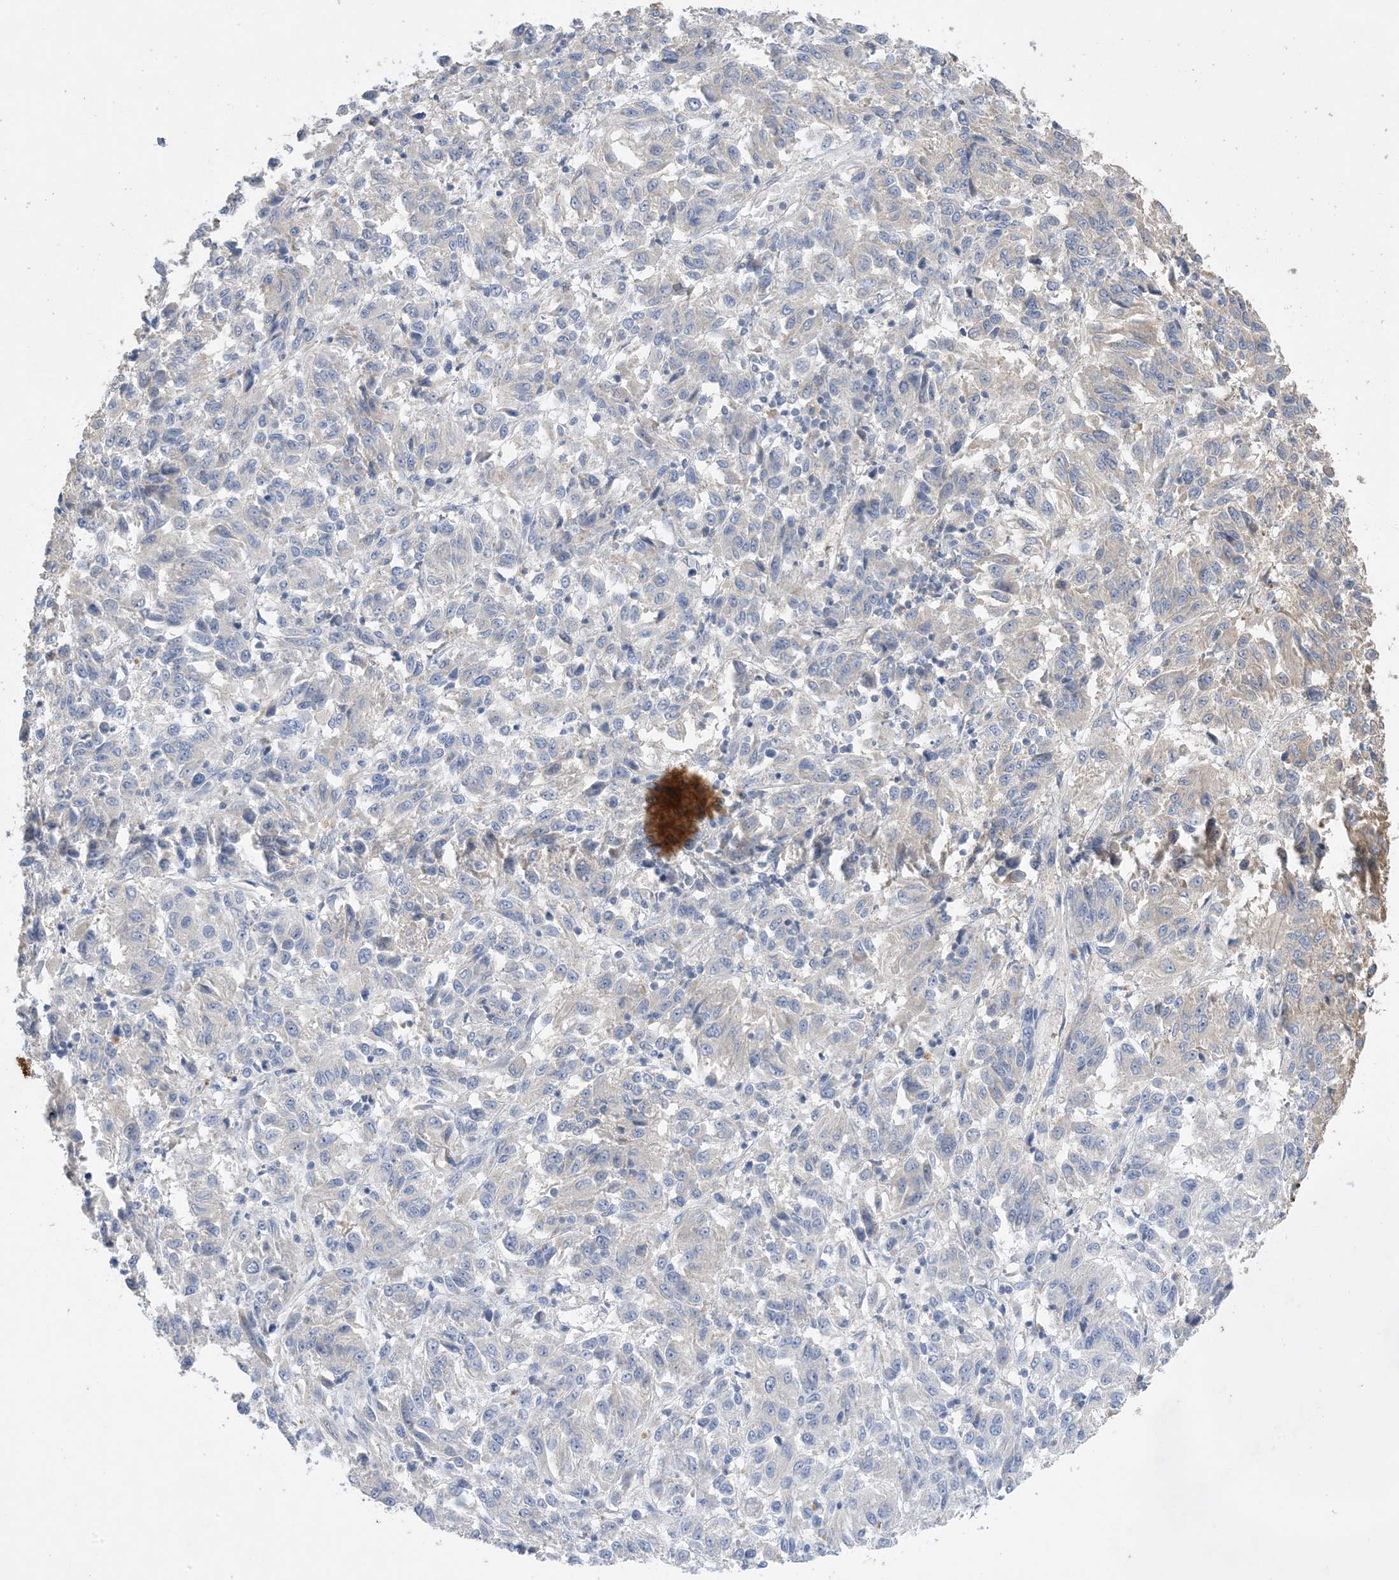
{"staining": {"intensity": "negative", "quantity": "none", "location": "none"}, "tissue": "melanoma", "cell_type": "Tumor cells", "image_type": "cancer", "snomed": [{"axis": "morphology", "description": "Malignant melanoma, Metastatic site"}, {"axis": "topography", "description": "Lung"}], "caption": "Malignant melanoma (metastatic site) was stained to show a protein in brown. There is no significant staining in tumor cells.", "gene": "KPRP", "patient": {"sex": "male", "age": 64}}